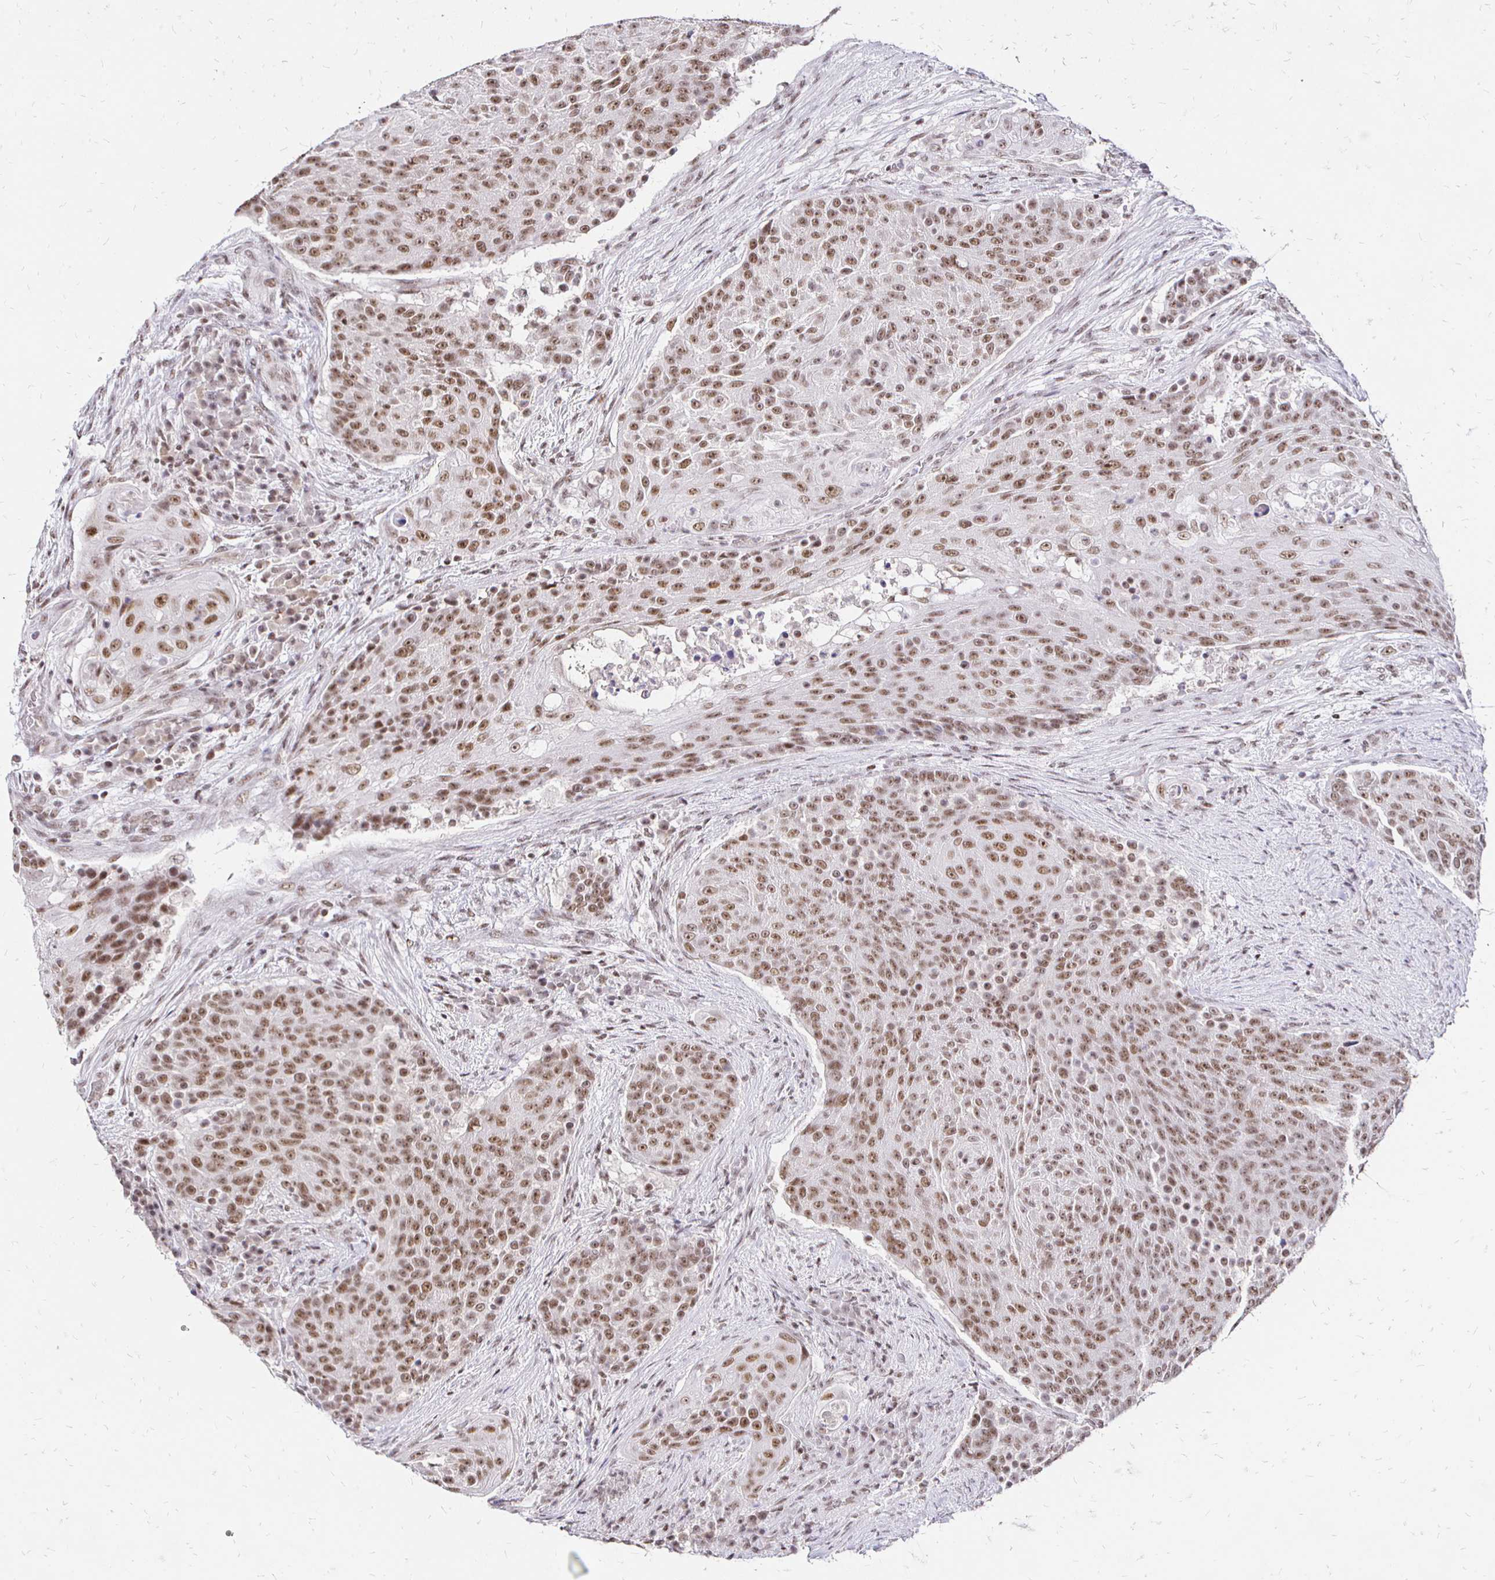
{"staining": {"intensity": "moderate", "quantity": ">75%", "location": "nuclear"}, "tissue": "urothelial cancer", "cell_type": "Tumor cells", "image_type": "cancer", "snomed": [{"axis": "morphology", "description": "Urothelial carcinoma, High grade"}, {"axis": "topography", "description": "Urinary bladder"}], "caption": "Human urothelial carcinoma (high-grade) stained with a brown dye displays moderate nuclear positive expression in approximately >75% of tumor cells.", "gene": "SIN3A", "patient": {"sex": "female", "age": 63}}